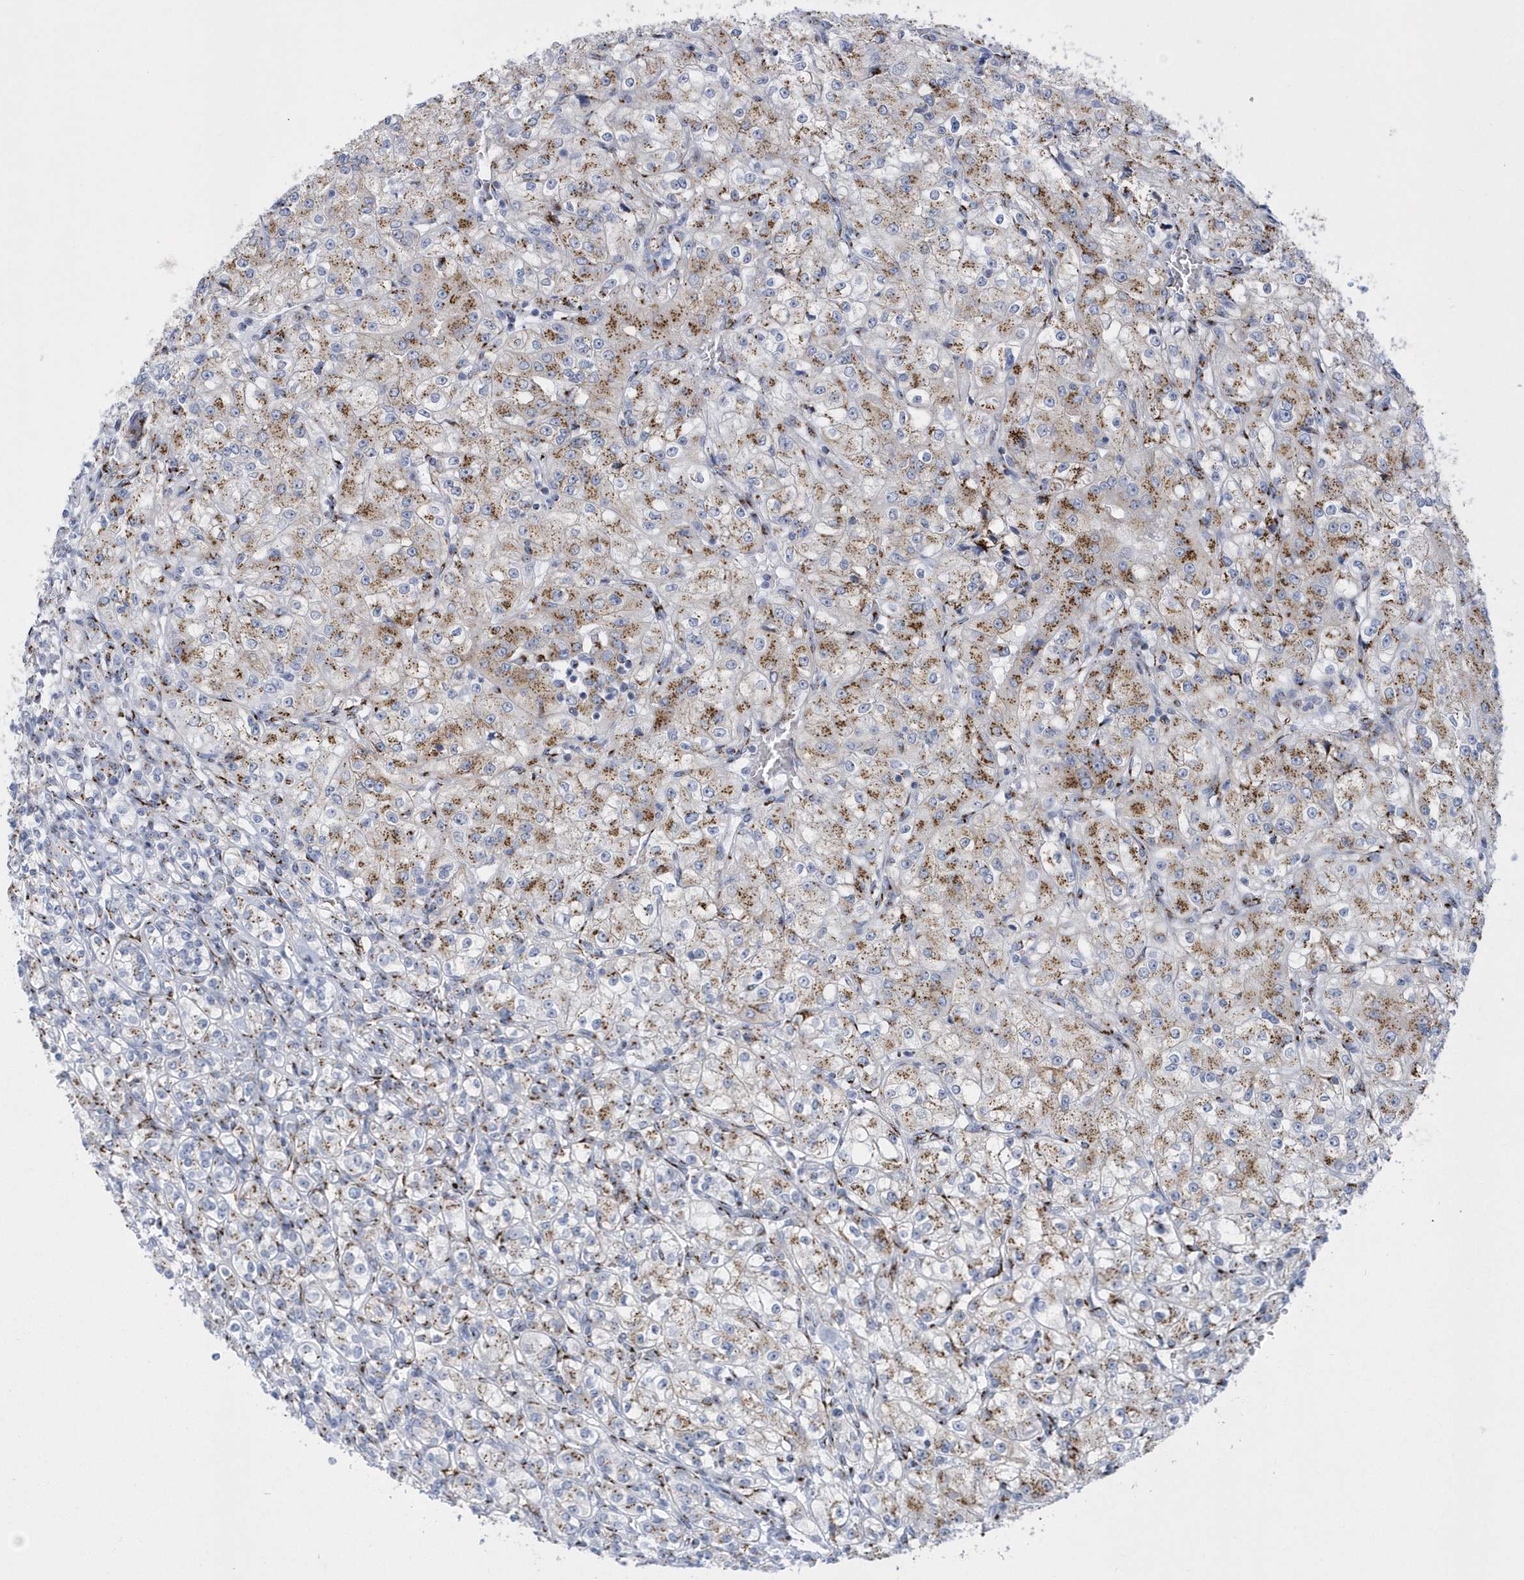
{"staining": {"intensity": "moderate", "quantity": "25%-75%", "location": "cytoplasmic/membranous"}, "tissue": "renal cancer", "cell_type": "Tumor cells", "image_type": "cancer", "snomed": [{"axis": "morphology", "description": "Adenocarcinoma, NOS"}, {"axis": "topography", "description": "Kidney"}], "caption": "Protein staining displays moderate cytoplasmic/membranous staining in approximately 25%-75% of tumor cells in renal adenocarcinoma.", "gene": "SLX9", "patient": {"sex": "male", "age": 77}}